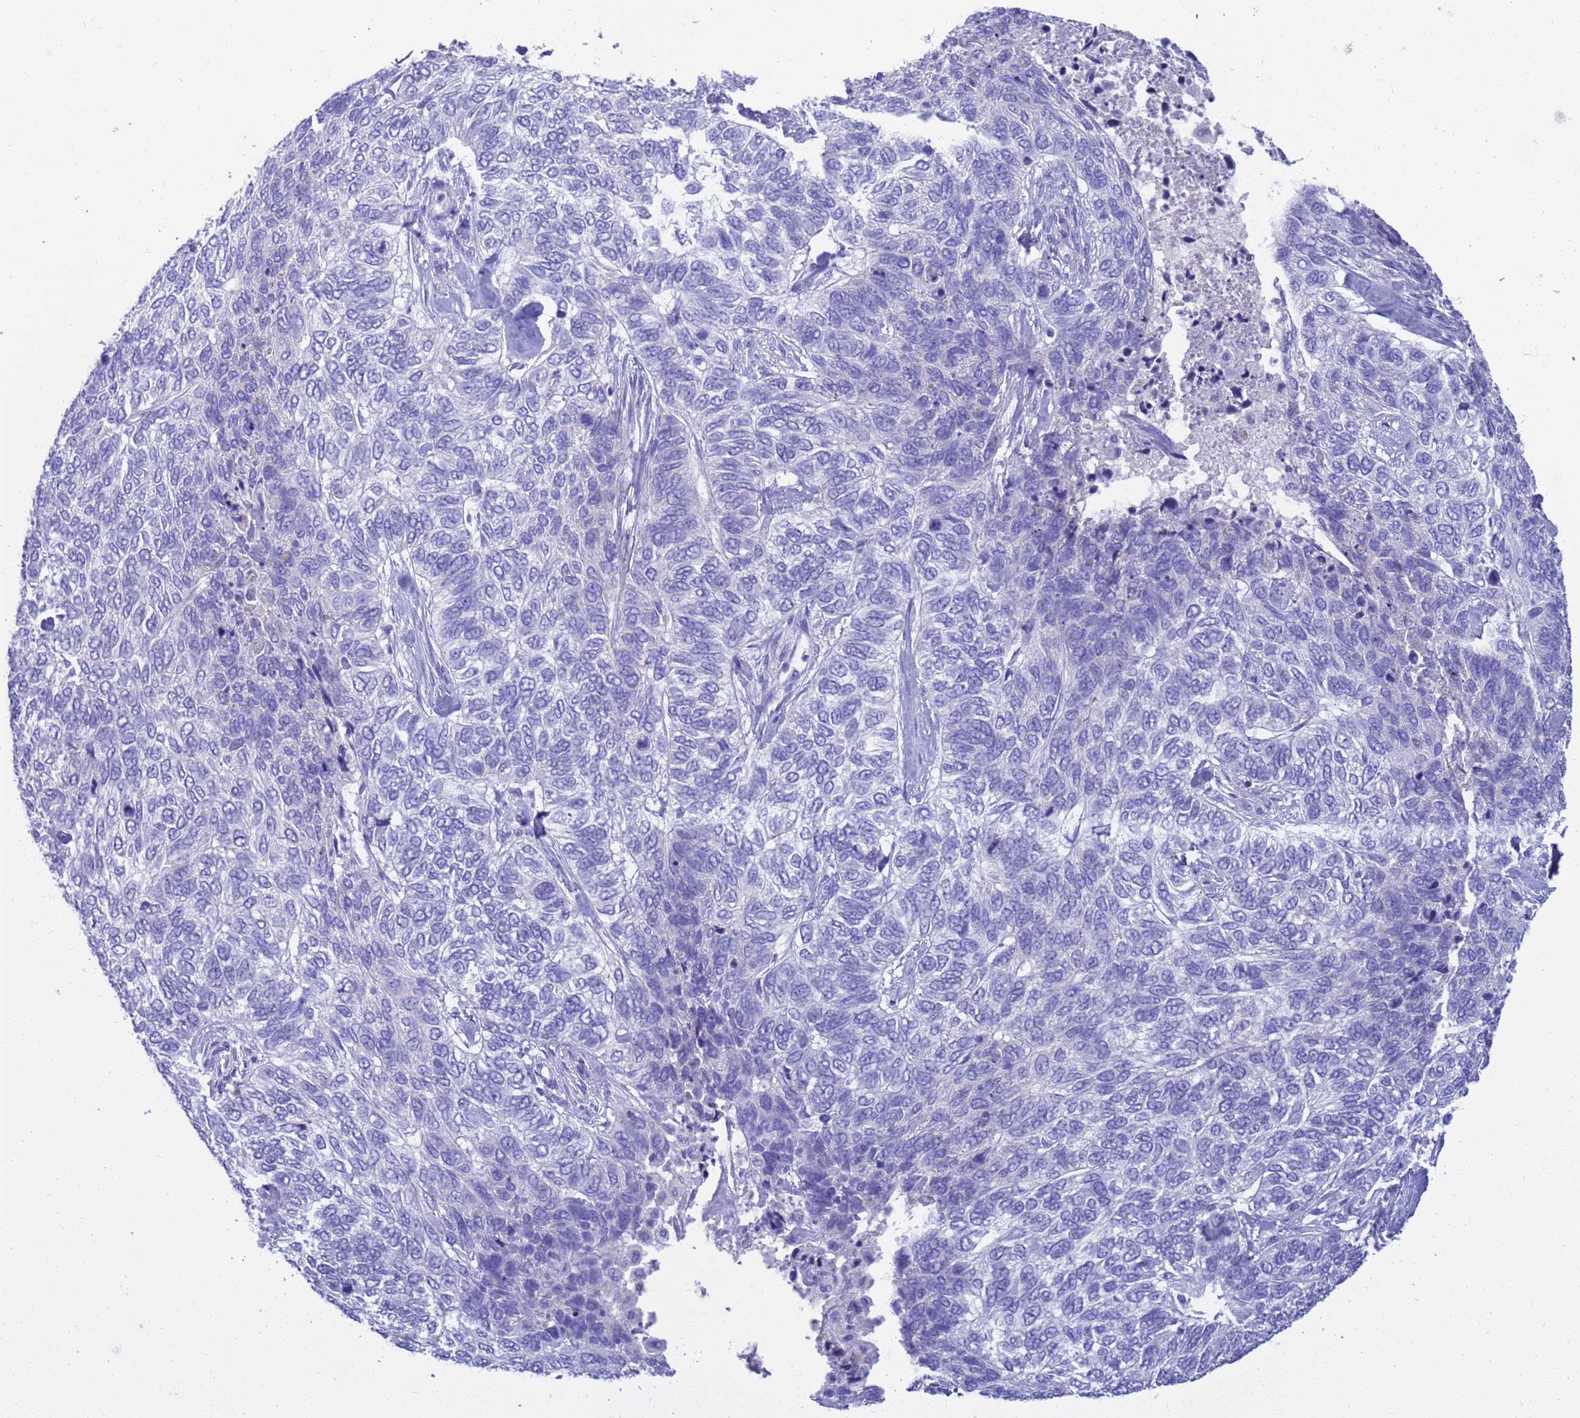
{"staining": {"intensity": "negative", "quantity": "none", "location": "none"}, "tissue": "skin cancer", "cell_type": "Tumor cells", "image_type": "cancer", "snomed": [{"axis": "morphology", "description": "Basal cell carcinoma"}, {"axis": "topography", "description": "Skin"}], "caption": "An image of human skin basal cell carcinoma is negative for staining in tumor cells.", "gene": "SYCN", "patient": {"sex": "female", "age": 65}}